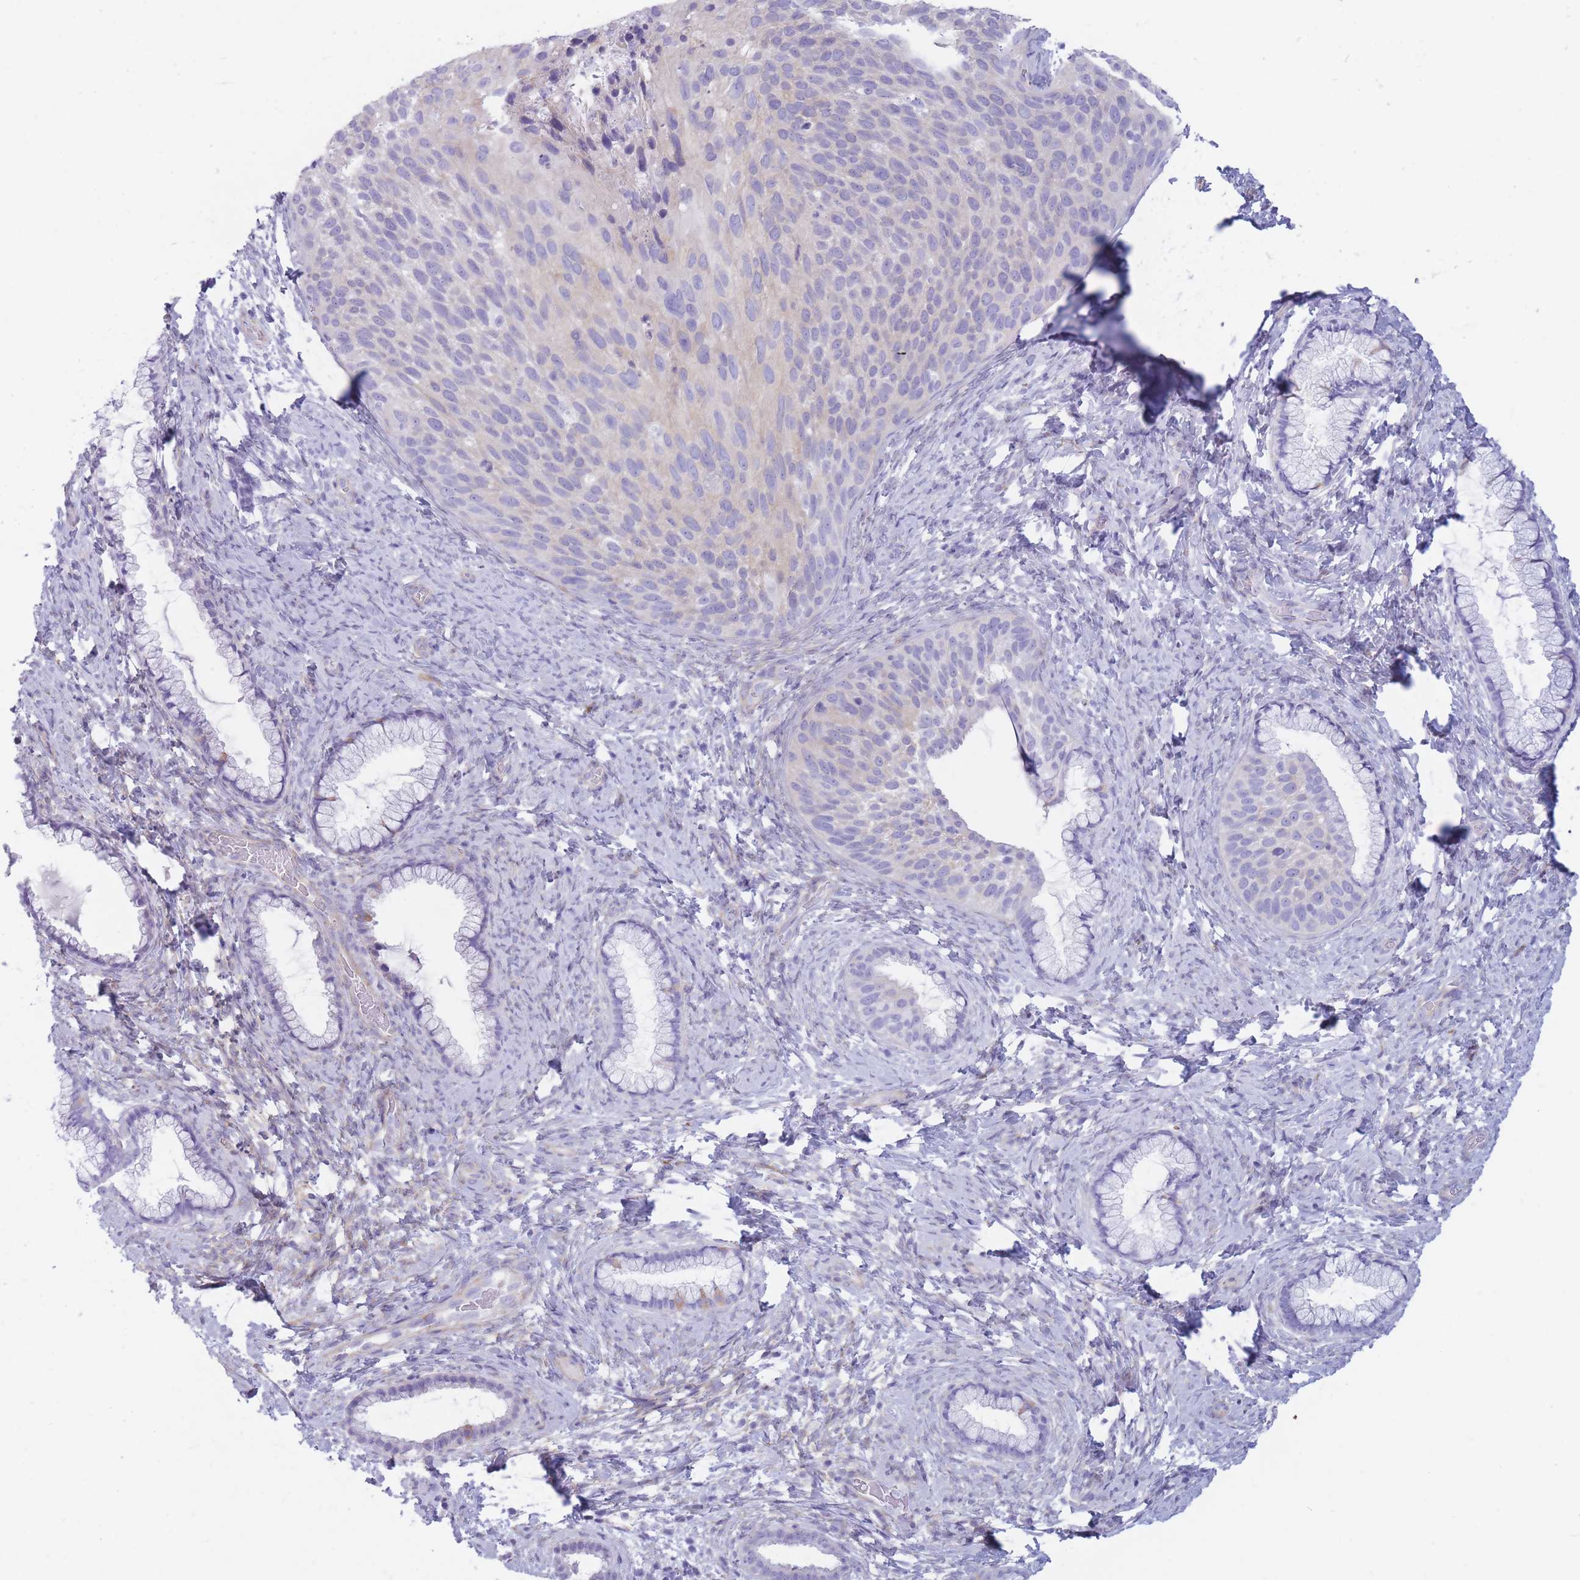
{"staining": {"intensity": "negative", "quantity": "none", "location": "none"}, "tissue": "cervical cancer", "cell_type": "Tumor cells", "image_type": "cancer", "snomed": [{"axis": "morphology", "description": "Squamous cell carcinoma, NOS"}, {"axis": "topography", "description": "Cervix"}], "caption": "Protein analysis of cervical cancer (squamous cell carcinoma) exhibits no significant expression in tumor cells.", "gene": "MTSS2", "patient": {"sex": "female", "age": 80}}